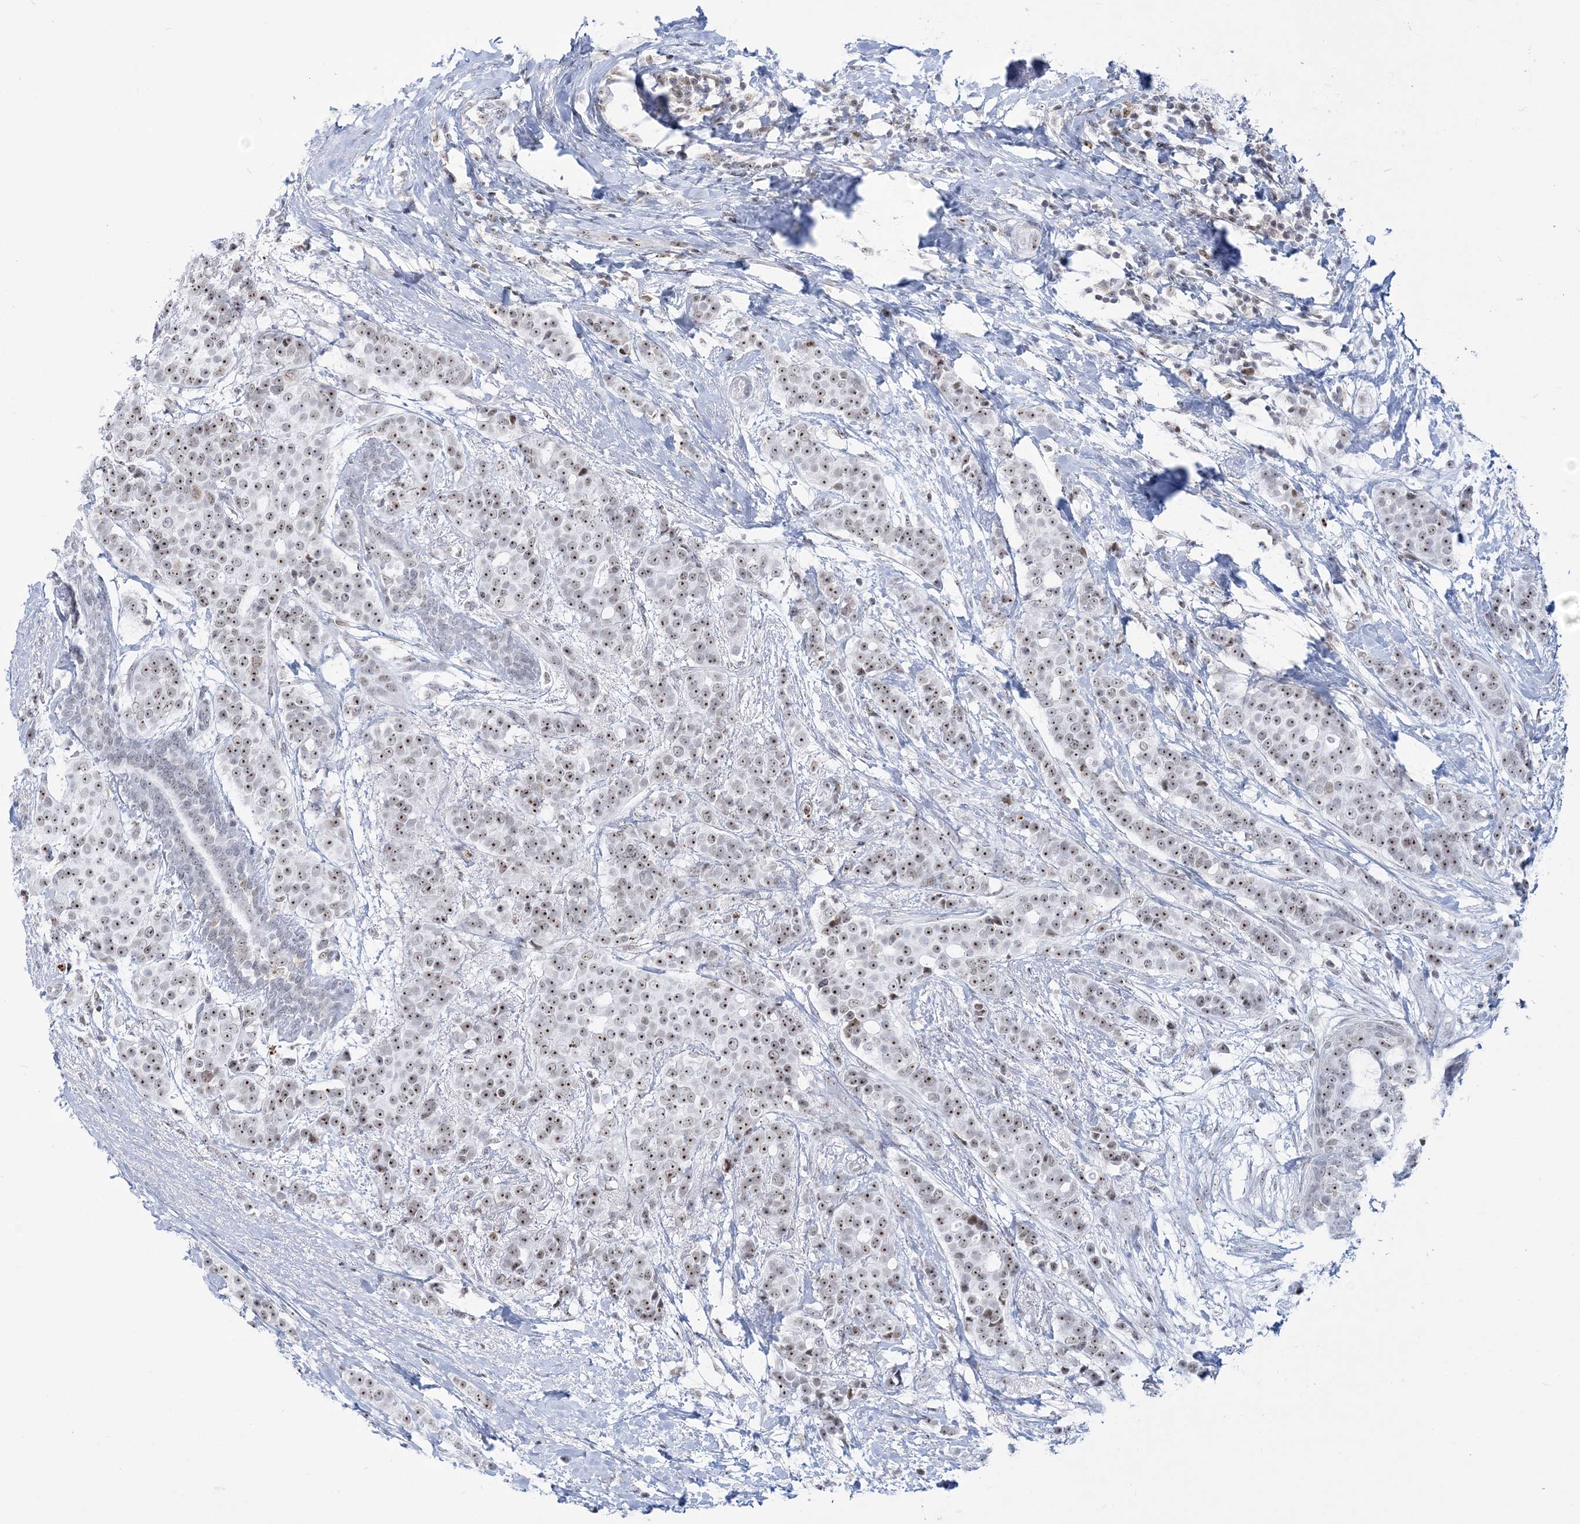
{"staining": {"intensity": "strong", "quantity": ">75%", "location": "nuclear"}, "tissue": "breast cancer", "cell_type": "Tumor cells", "image_type": "cancer", "snomed": [{"axis": "morphology", "description": "Lobular carcinoma"}, {"axis": "topography", "description": "Breast"}], "caption": "Protein staining of breast cancer (lobular carcinoma) tissue exhibits strong nuclear staining in approximately >75% of tumor cells.", "gene": "DDX21", "patient": {"sex": "female", "age": 51}}